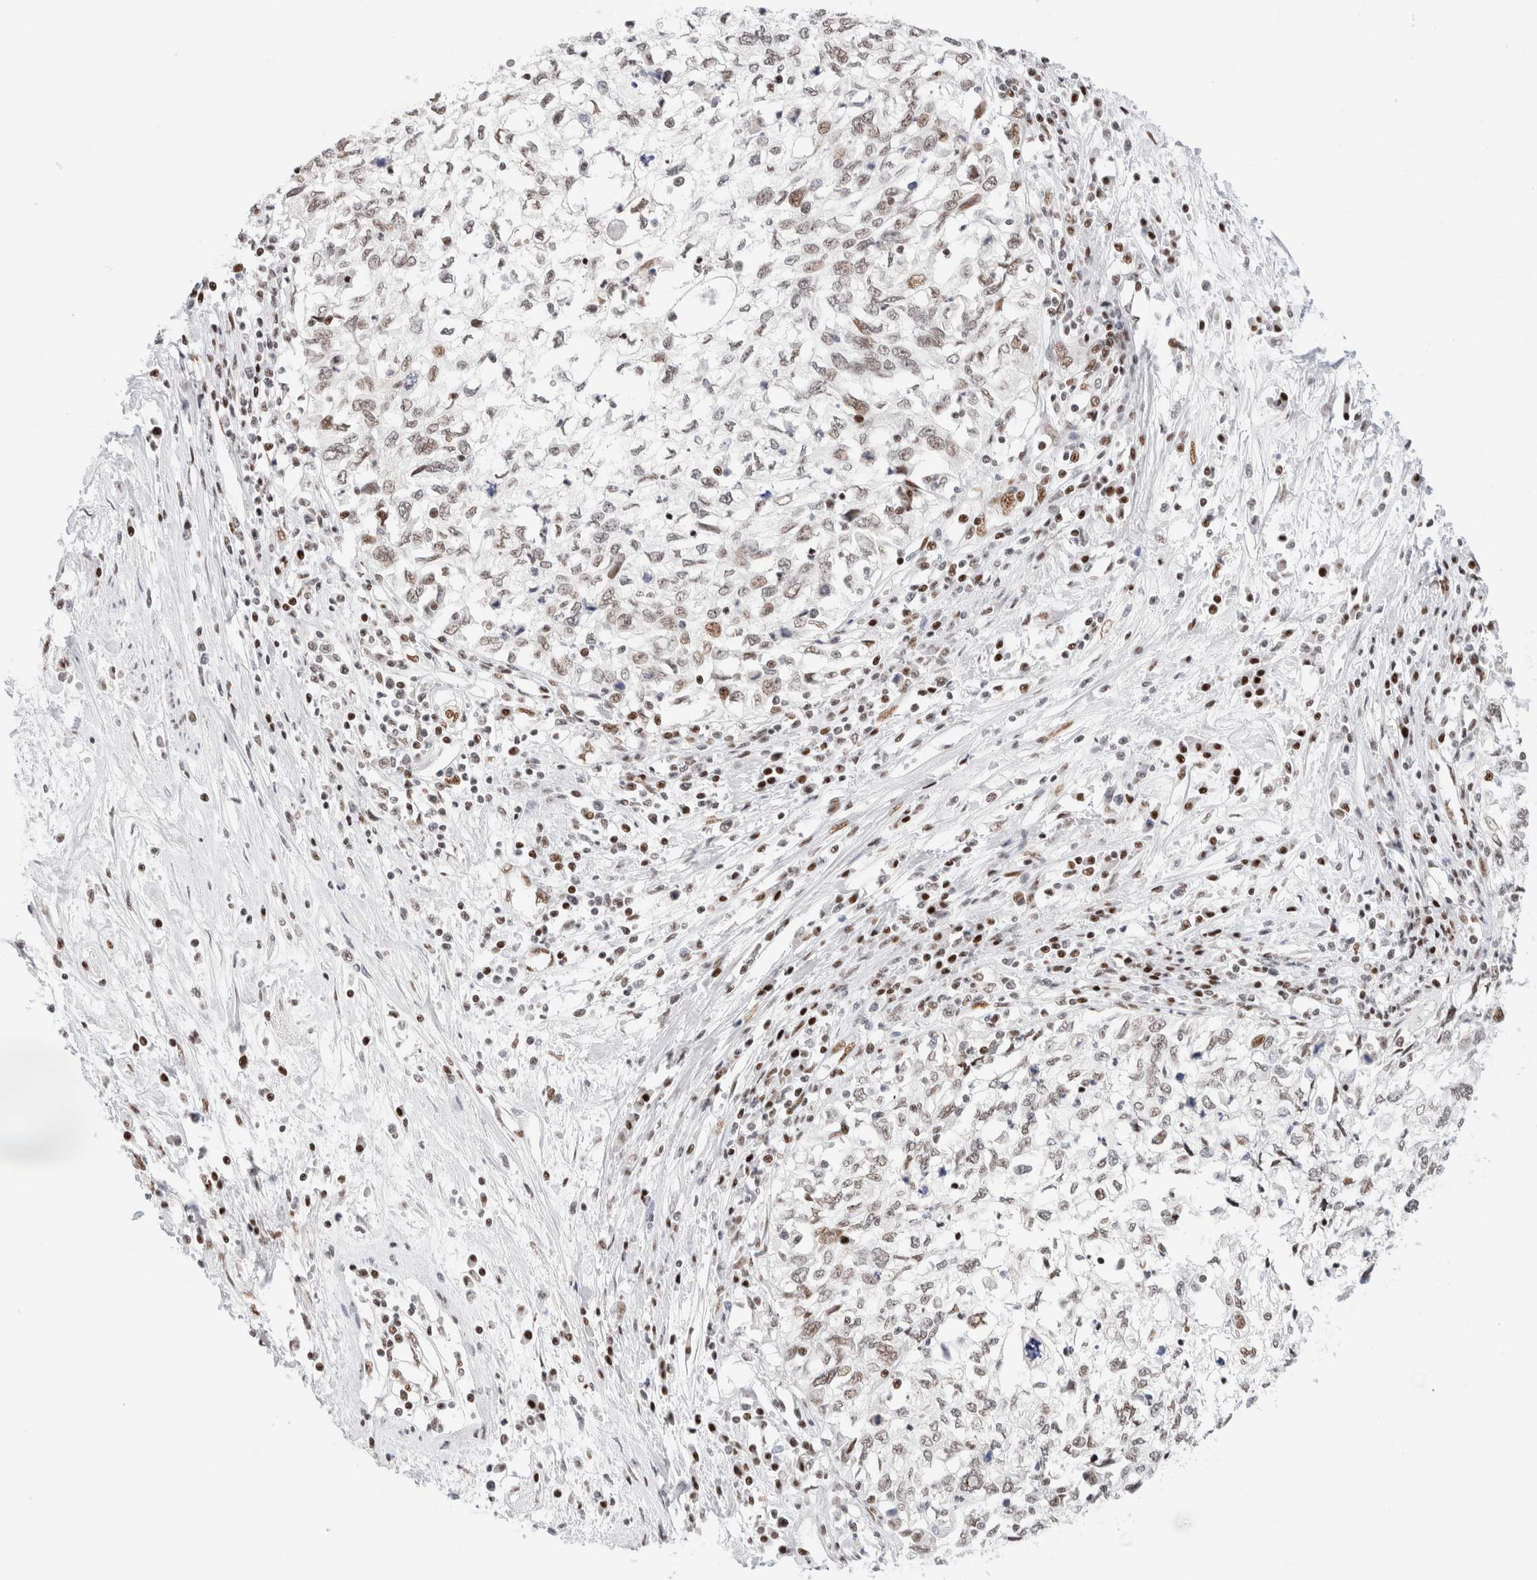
{"staining": {"intensity": "weak", "quantity": "25%-75%", "location": "nuclear"}, "tissue": "cervical cancer", "cell_type": "Tumor cells", "image_type": "cancer", "snomed": [{"axis": "morphology", "description": "Squamous cell carcinoma, NOS"}, {"axis": "topography", "description": "Cervix"}], "caption": "Weak nuclear expression for a protein is identified in about 25%-75% of tumor cells of cervical cancer using immunohistochemistry (IHC).", "gene": "ZNF282", "patient": {"sex": "female", "age": 57}}